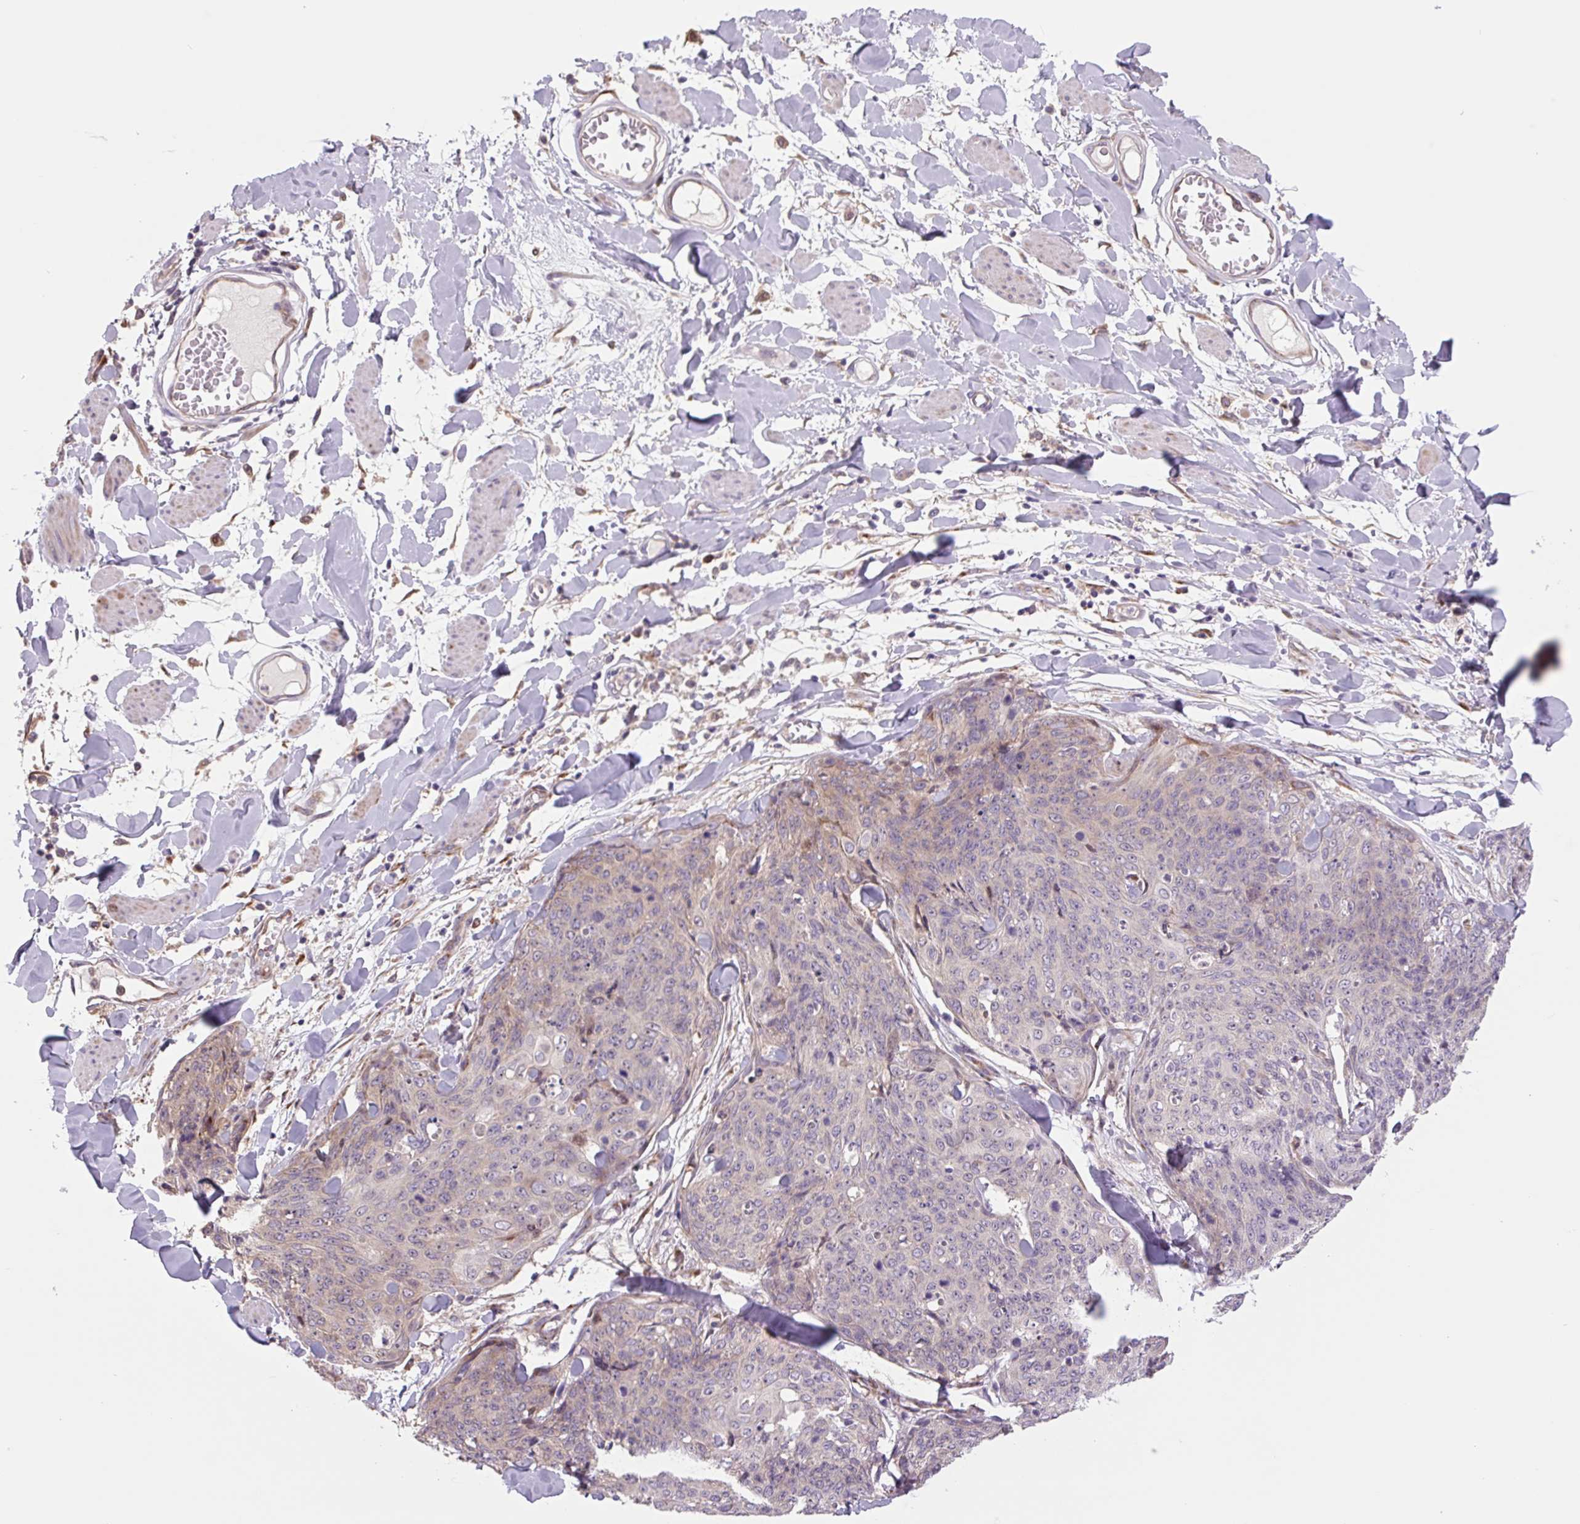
{"staining": {"intensity": "moderate", "quantity": "25%-75%", "location": "cytoplasmic/membranous"}, "tissue": "skin cancer", "cell_type": "Tumor cells", "image_type": "cancer", "snomed": [{"axis": "morphology", "description": "Squamous cell carcinoma, NOS"}, {"axis": "topography", "description": "Skin"}, {"axis": "topography", "description": "Vulva"}], "caption": "Skin squamous cell carcinoma stained with immunohistochemistry displays moderate cytoplasmic/membranous expression in about 25%-75% of tumor cells.", "gene": "PLA2G4A", "patient": {"sex": "female", "age": 85}}